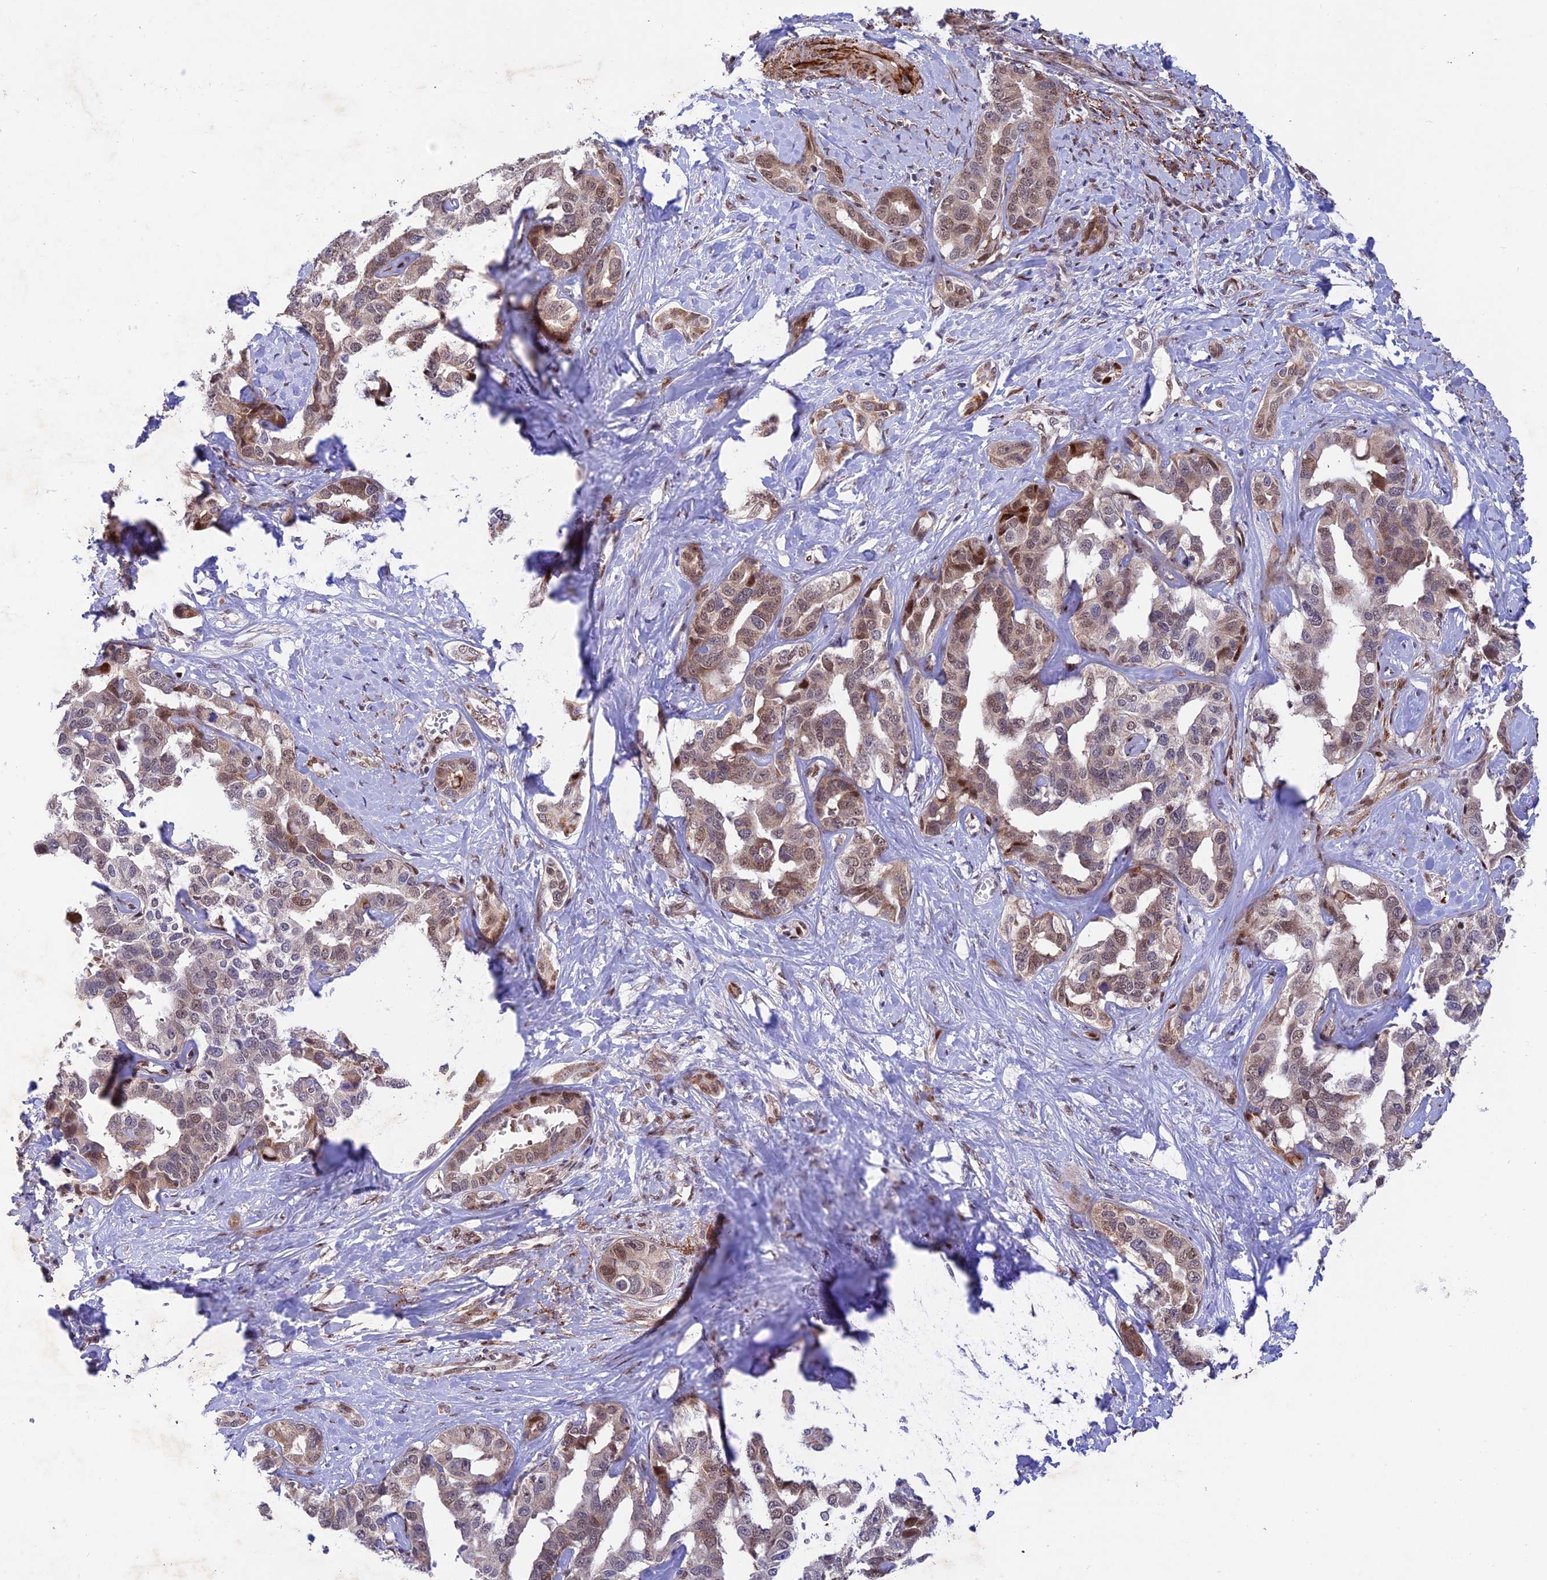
{"staining": {"intensity": "moderate", "quantity": "25%-75%", "location": "cytoplasmic/membranous,nuclear"}, "tissue": "liver cancer", "cell_type": "Tumor cells", "image_type": "cancer", "snomed": [{"axis": "morphology", "description": "Cholangiocarcinoma"}, {"axis": "topography", "description": "Liver"}], "caption": "Immunohistochemical staining of liver cholangiocarcinoma shows moderate cytoplasmic/membranous and nuclear protein expression in about 25%-75% of tumor cells.", "gene": "WDR55", "patient": {"sex": "male", "age": 59}}